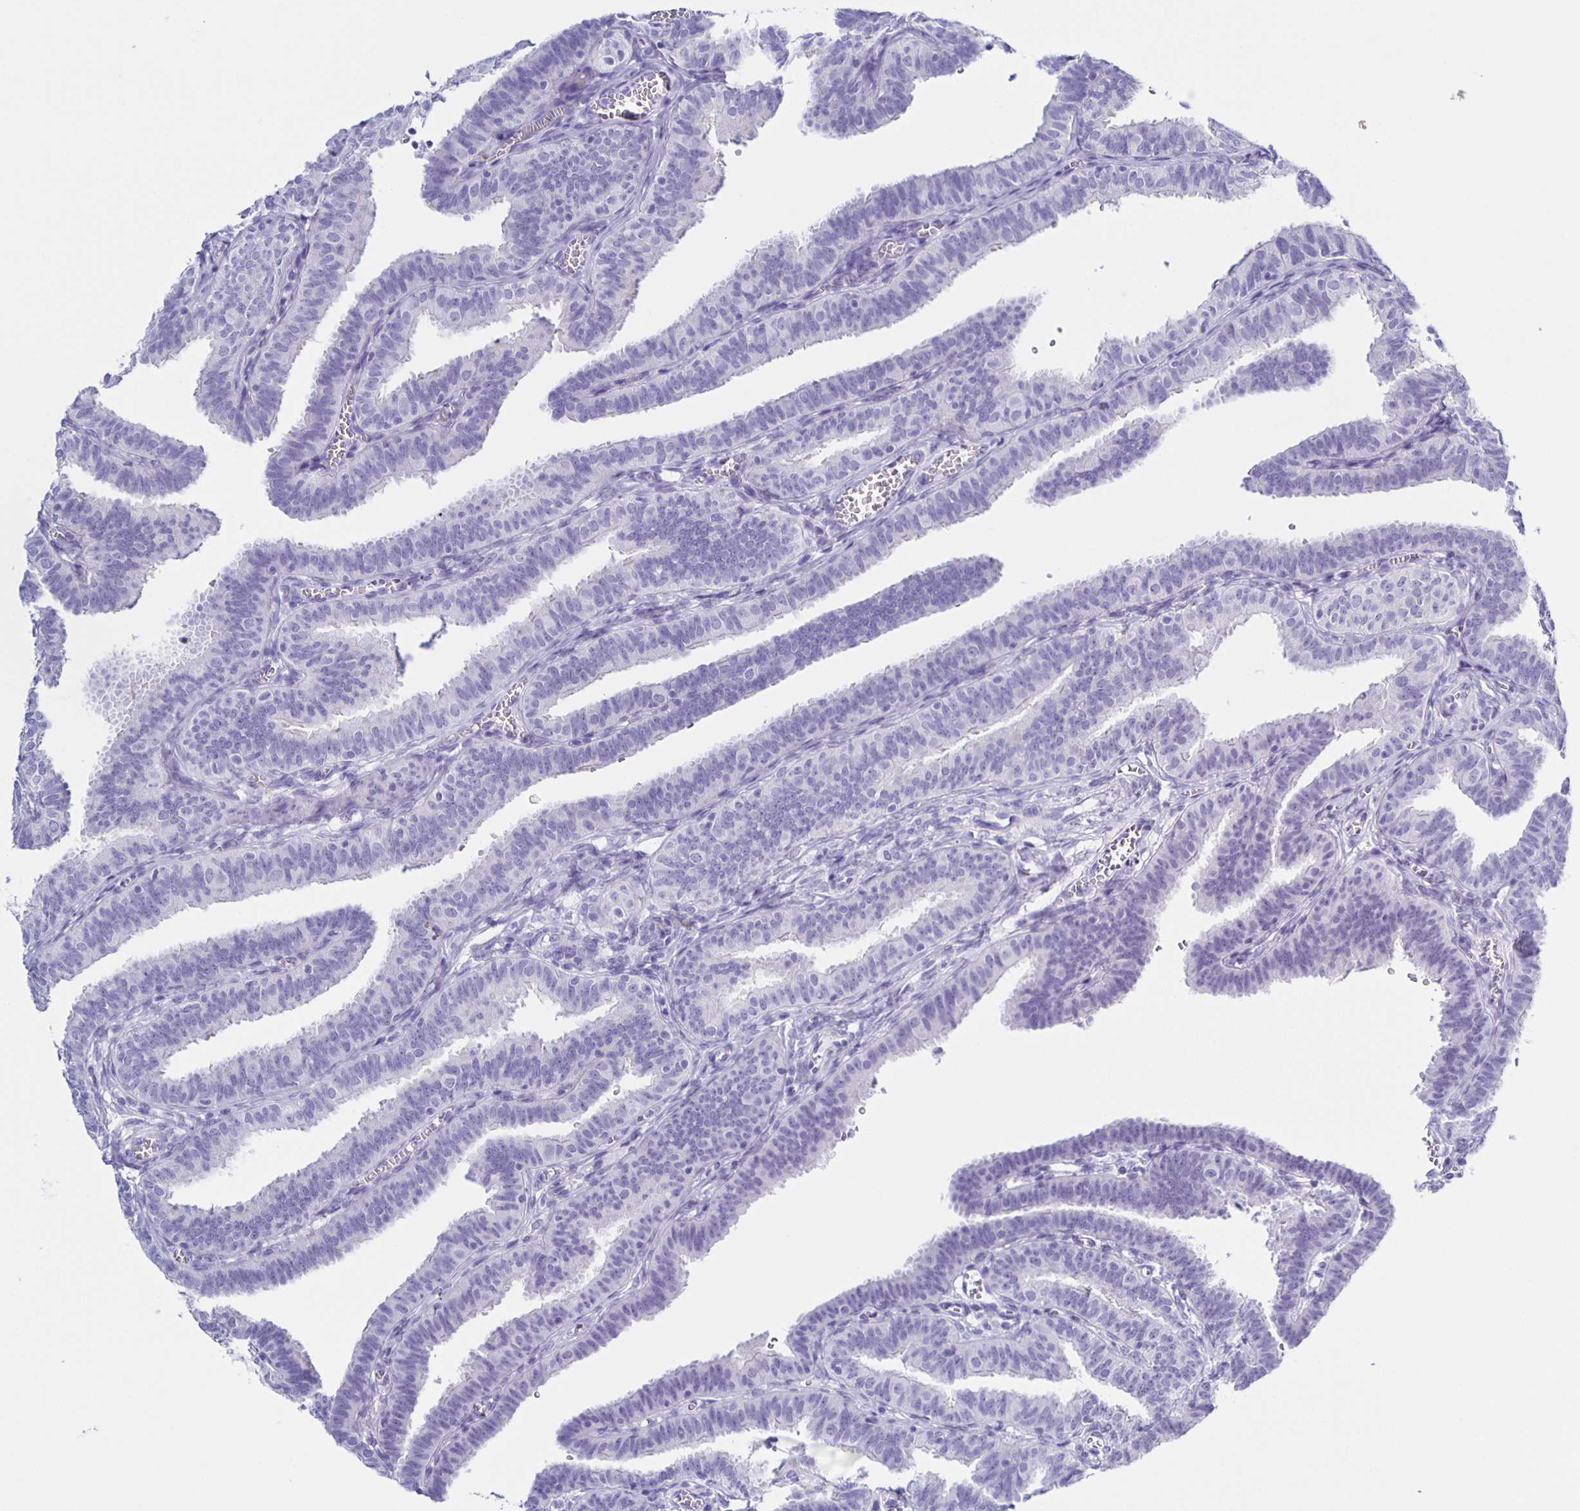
{"staining": {"intensity": "negative", "quantity": "none", "location": "none"}, "tissue": "fallopian tube", "cell_type": "Glandular cells", "image_type": "normal", "snomed": [{"axis": "morphology", "description": "Normal tissue, NOS"}, {"axis": "topography", "description": "Fallopian tube"}], "caption": "This is an immunohistochemistry (IHC) image of normal human fallopian tube. There is no positivity in glandular cells.", "gene": "AQP6", "patient": {"sex": "female", "age": 25}}